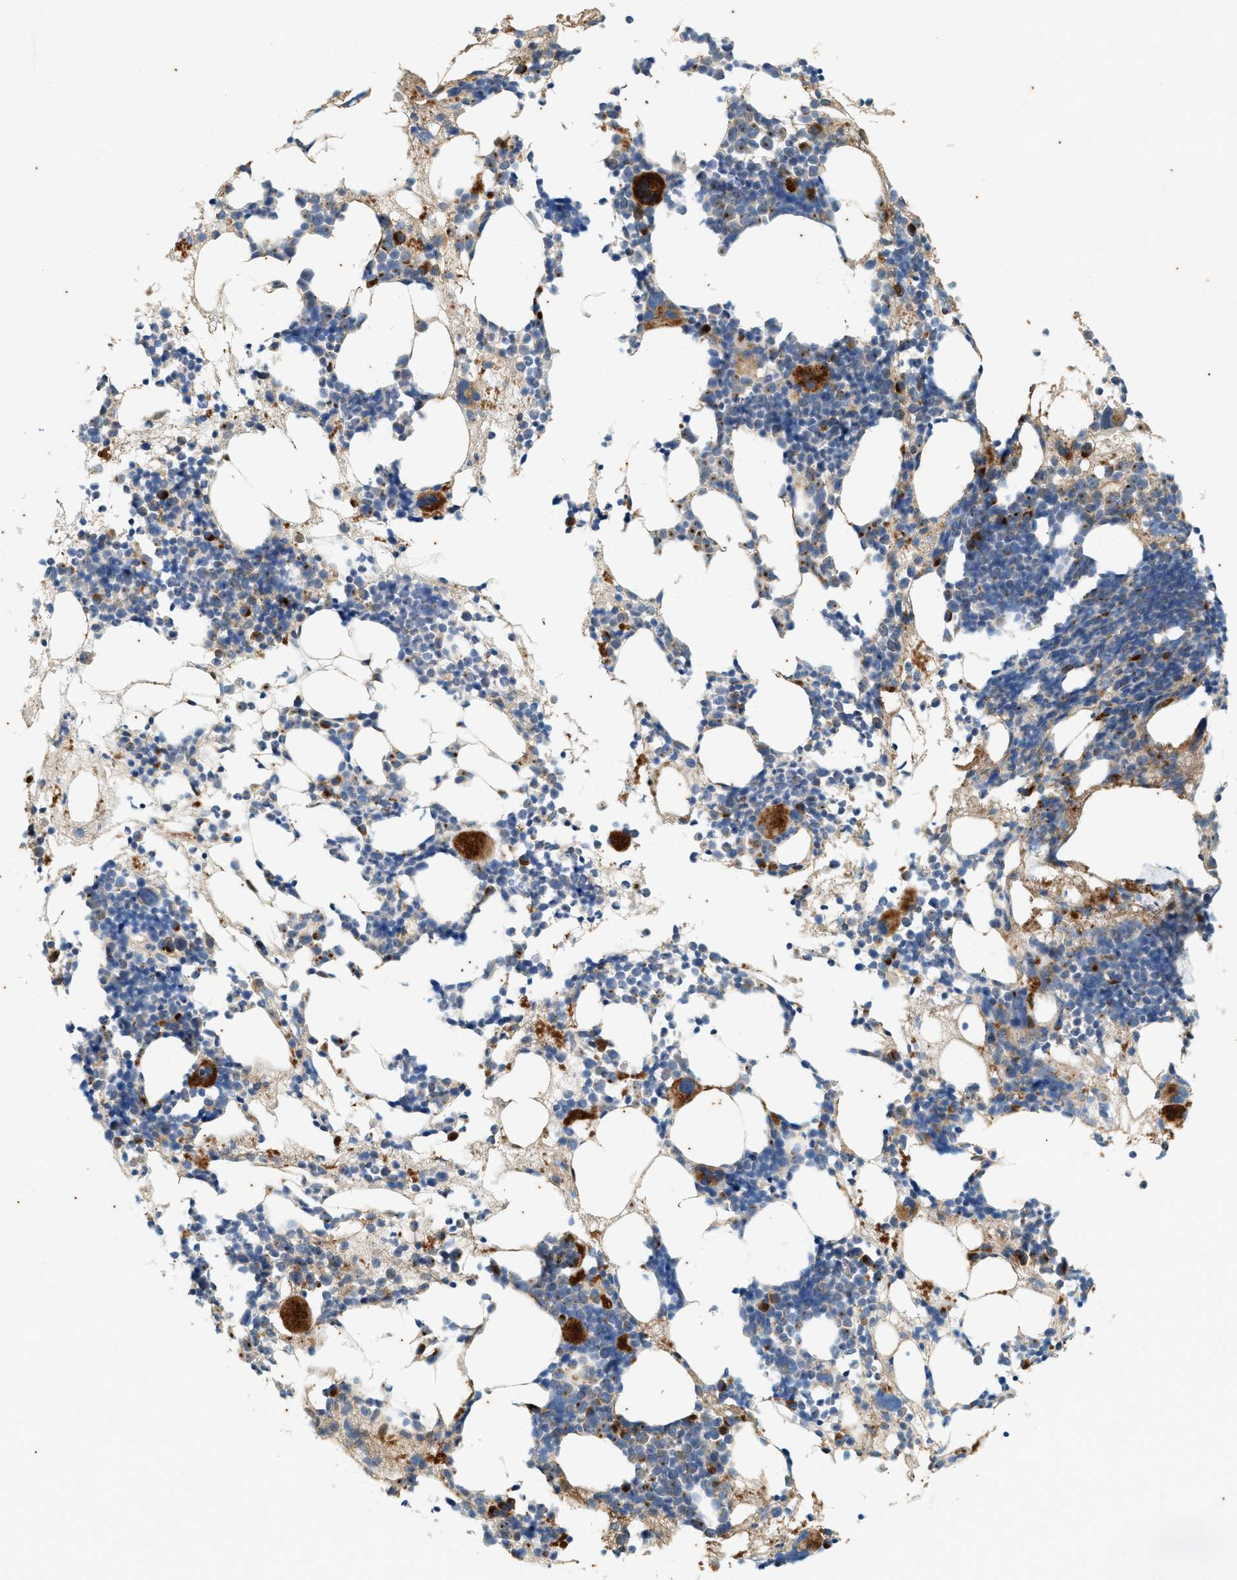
{"staining": {"intensity": "strong", "quantity": "<25%", "location": "cytoplasmic/membranous"}, "tissue": "bone marrow", "cell_type": "Hematopoietic cells", "image_type": "normal", "snomed": [{"axis": "morphology", "description": "Normal tissue, NOS"}, {"axis": "morphology", "description": "Inflammation, NOS"}, {"axis": "topography", "description": "Bone marrow"}], "caption": "Brown immunohistochemical staining in normal bone marrow displays strong cytoplasmic/membranous positivity in approximately <25% of hematopoietic cells.", "gene": "CHPF2", "patient": {"sex": "female", "age": 81}}